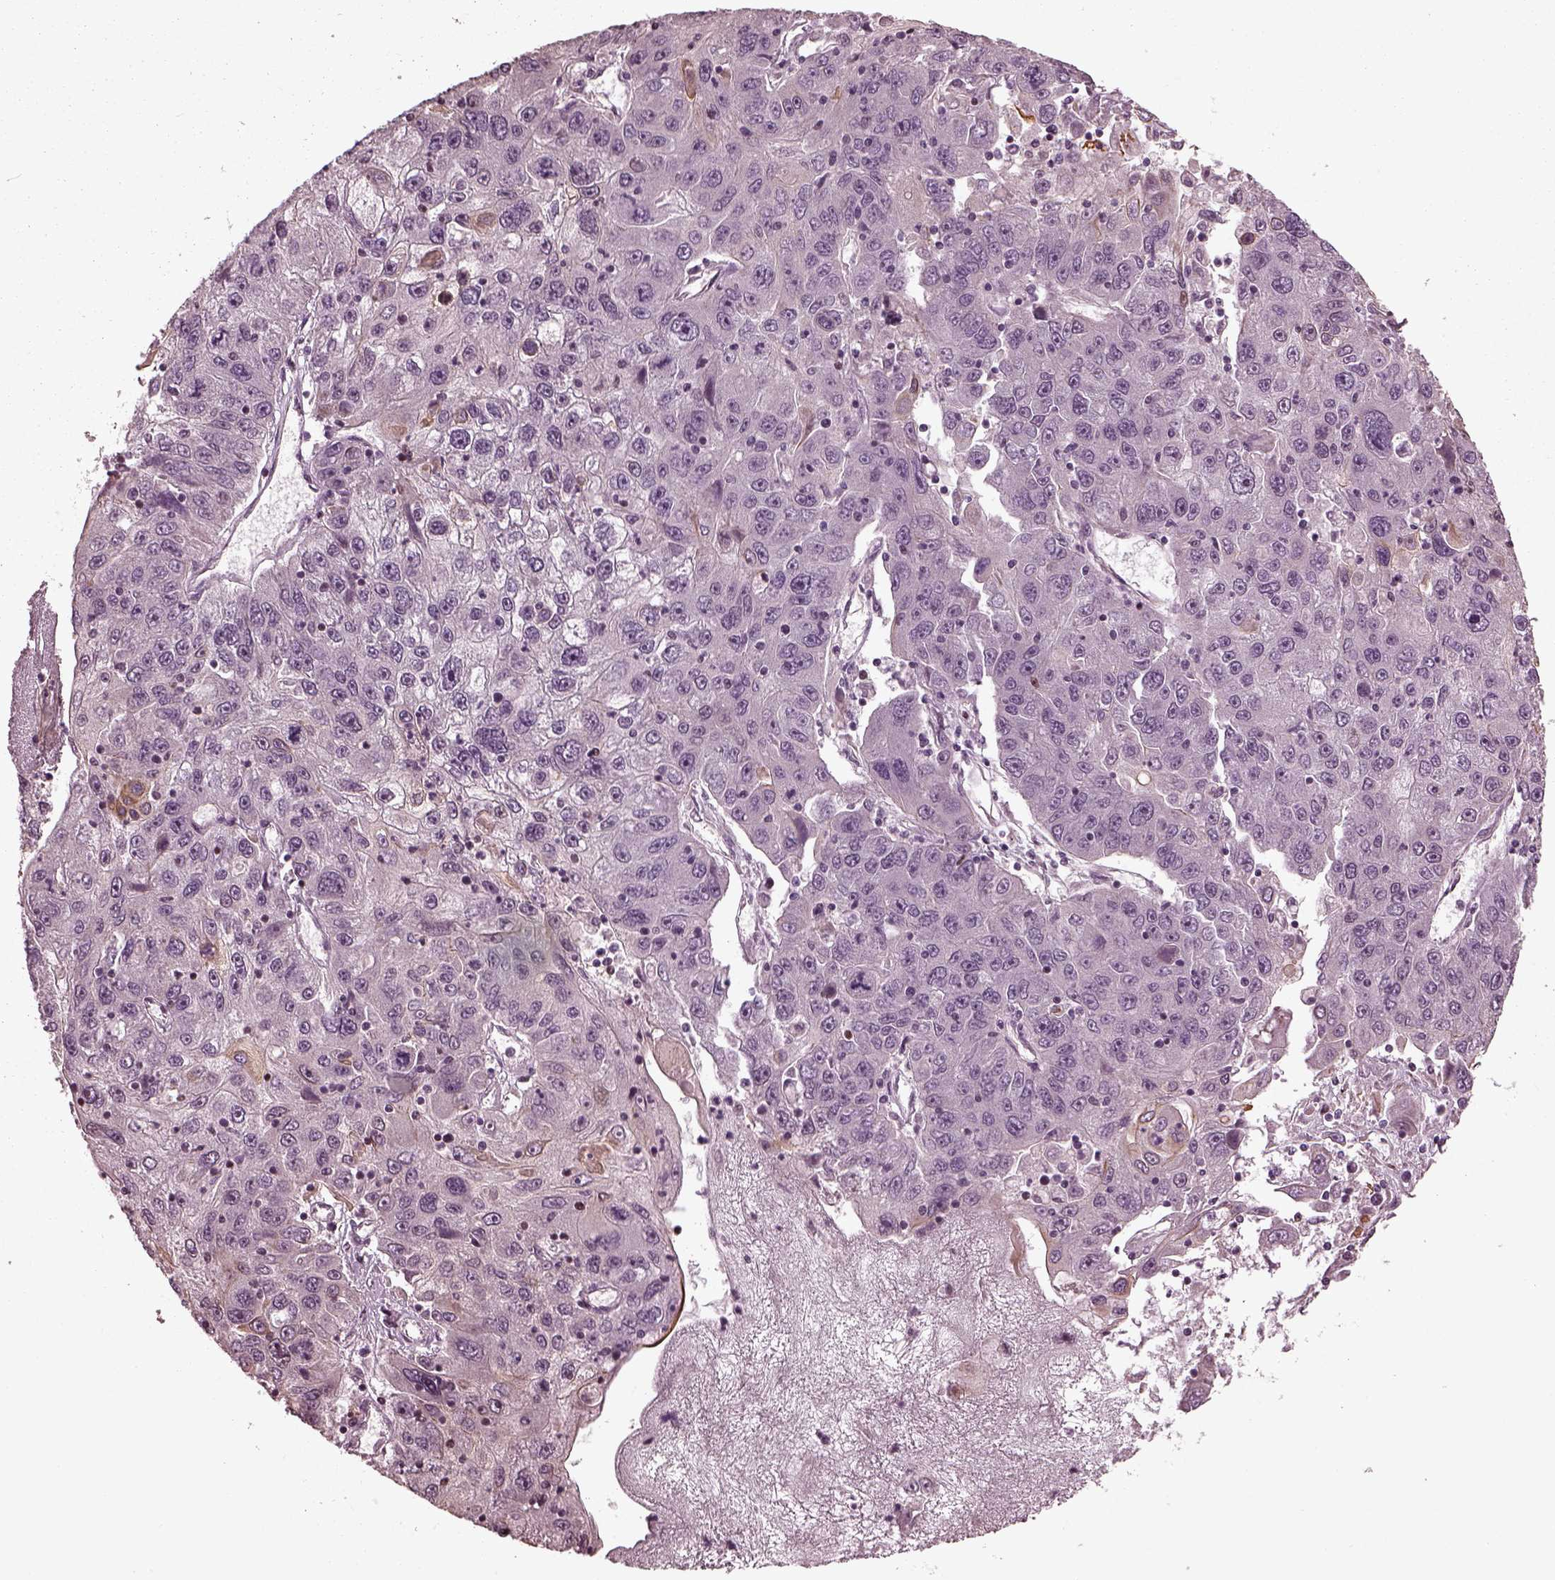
{"staining": {"intensity": "negative", "quantity": "none", "location": "none"}, "tissue": "stomach cancer", "cell_type": "Tumor cells", "image_type": "cancer", "snomed": [{"axis": "morphology", "description": "Adenocarcinoma, NOS"}, {"axis": "topography", "description": "Stomach"}], "caption": "High power microscopy image of an immunohistochemistry image of stomach cancer (adenocarcinoma), revealing no significant staining in tumor cells. The staining is performed using DAB (3,3'-diaminobenzidine) brown chromogen with nuclei counter-stained in using hematoxylin.", "gene": "RUFY3", "patient": {"sex": "male", "age": 56}}